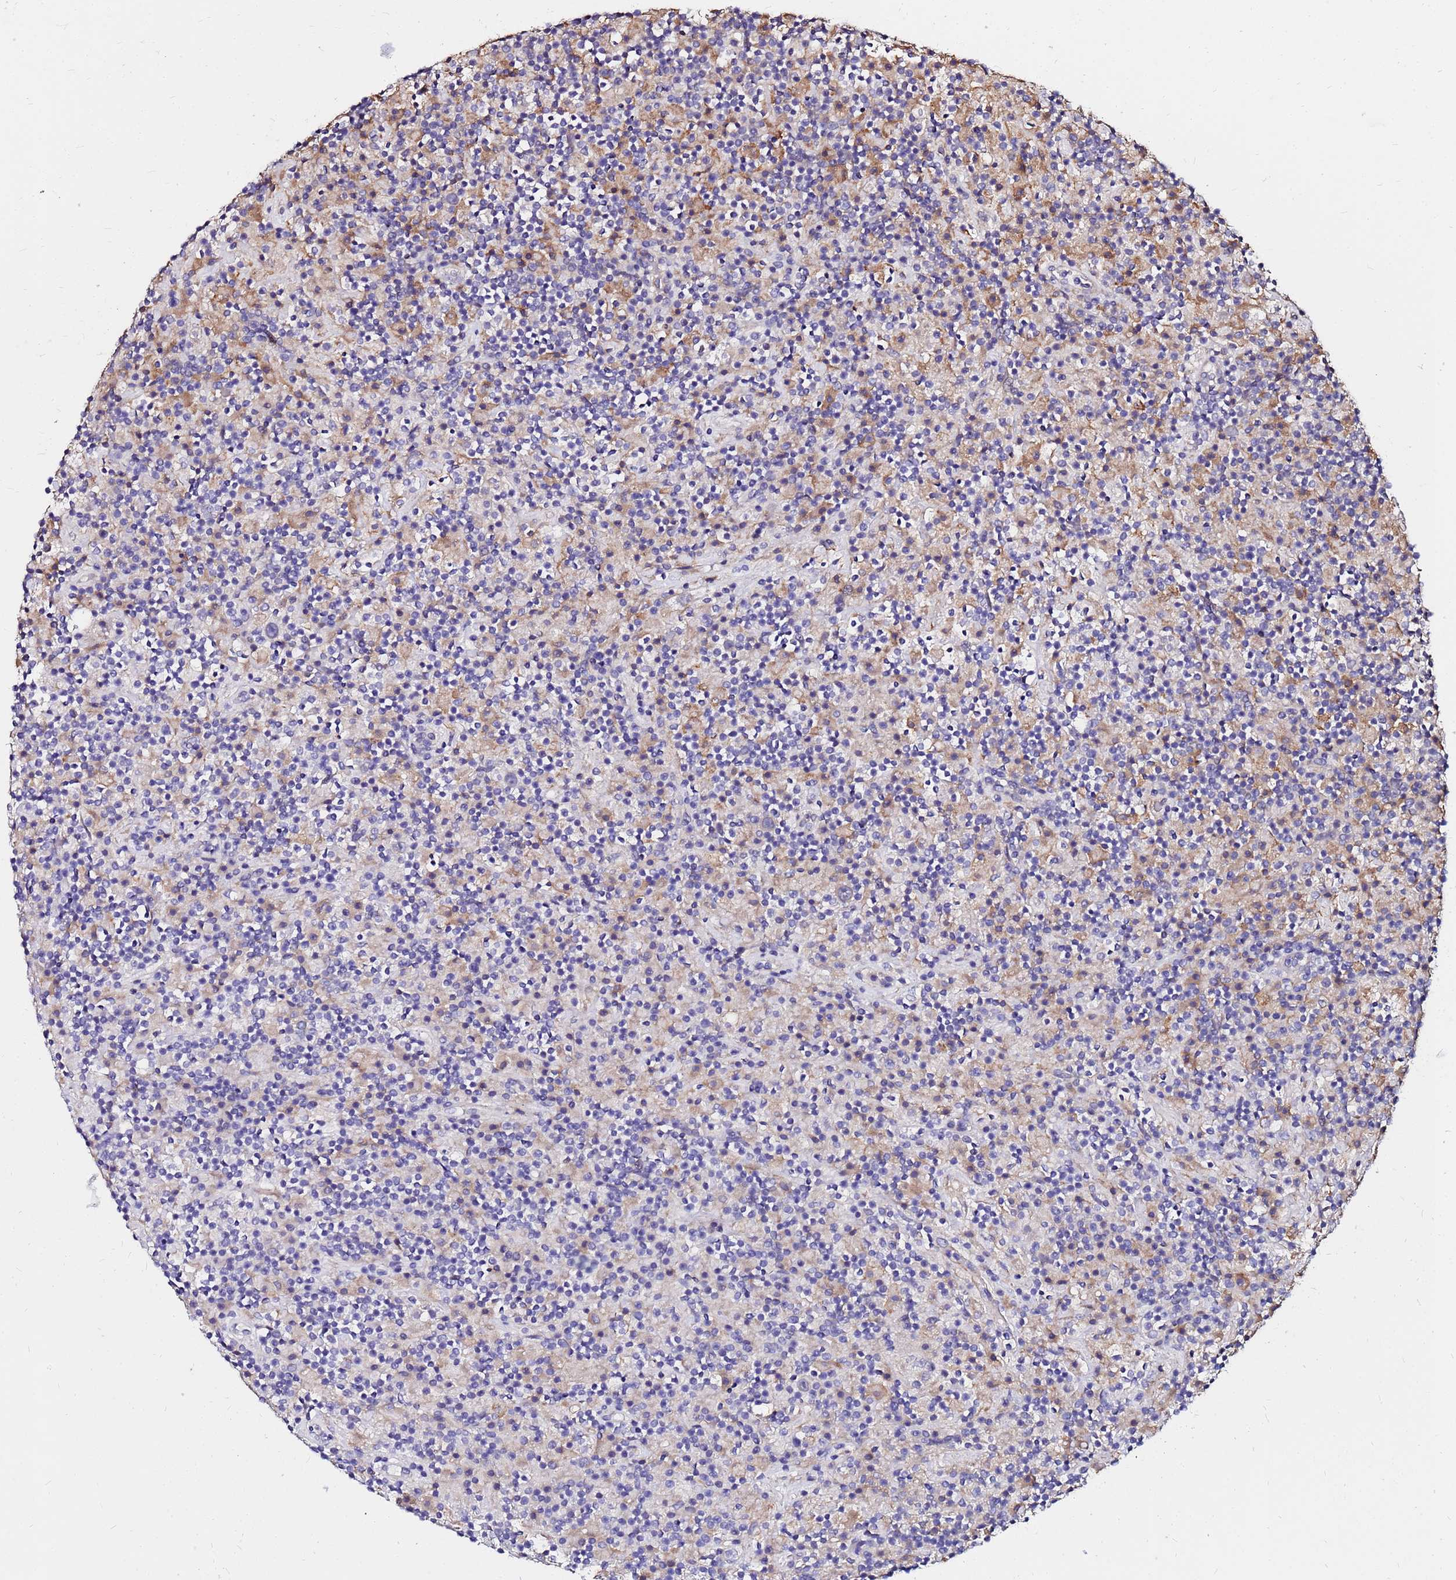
{"staining": {"intensity": "negative", "quantity": "none", "location": "none"}, "tissue": "lymphoma", "cell_type": "Tumor cells", "image_type": "cancer", "snomed": [{"axis": "morphology", "description": "Hodgkin's disease, NOS"}, {"axis": "topography", "description": "Lymph node"}], "caption": "The photomicrograph exhibits no staining of tumor cells in Hodgkin's disease.", "gene": "ARHGEF5", "patient": {"sex": "male", "age": 70}}